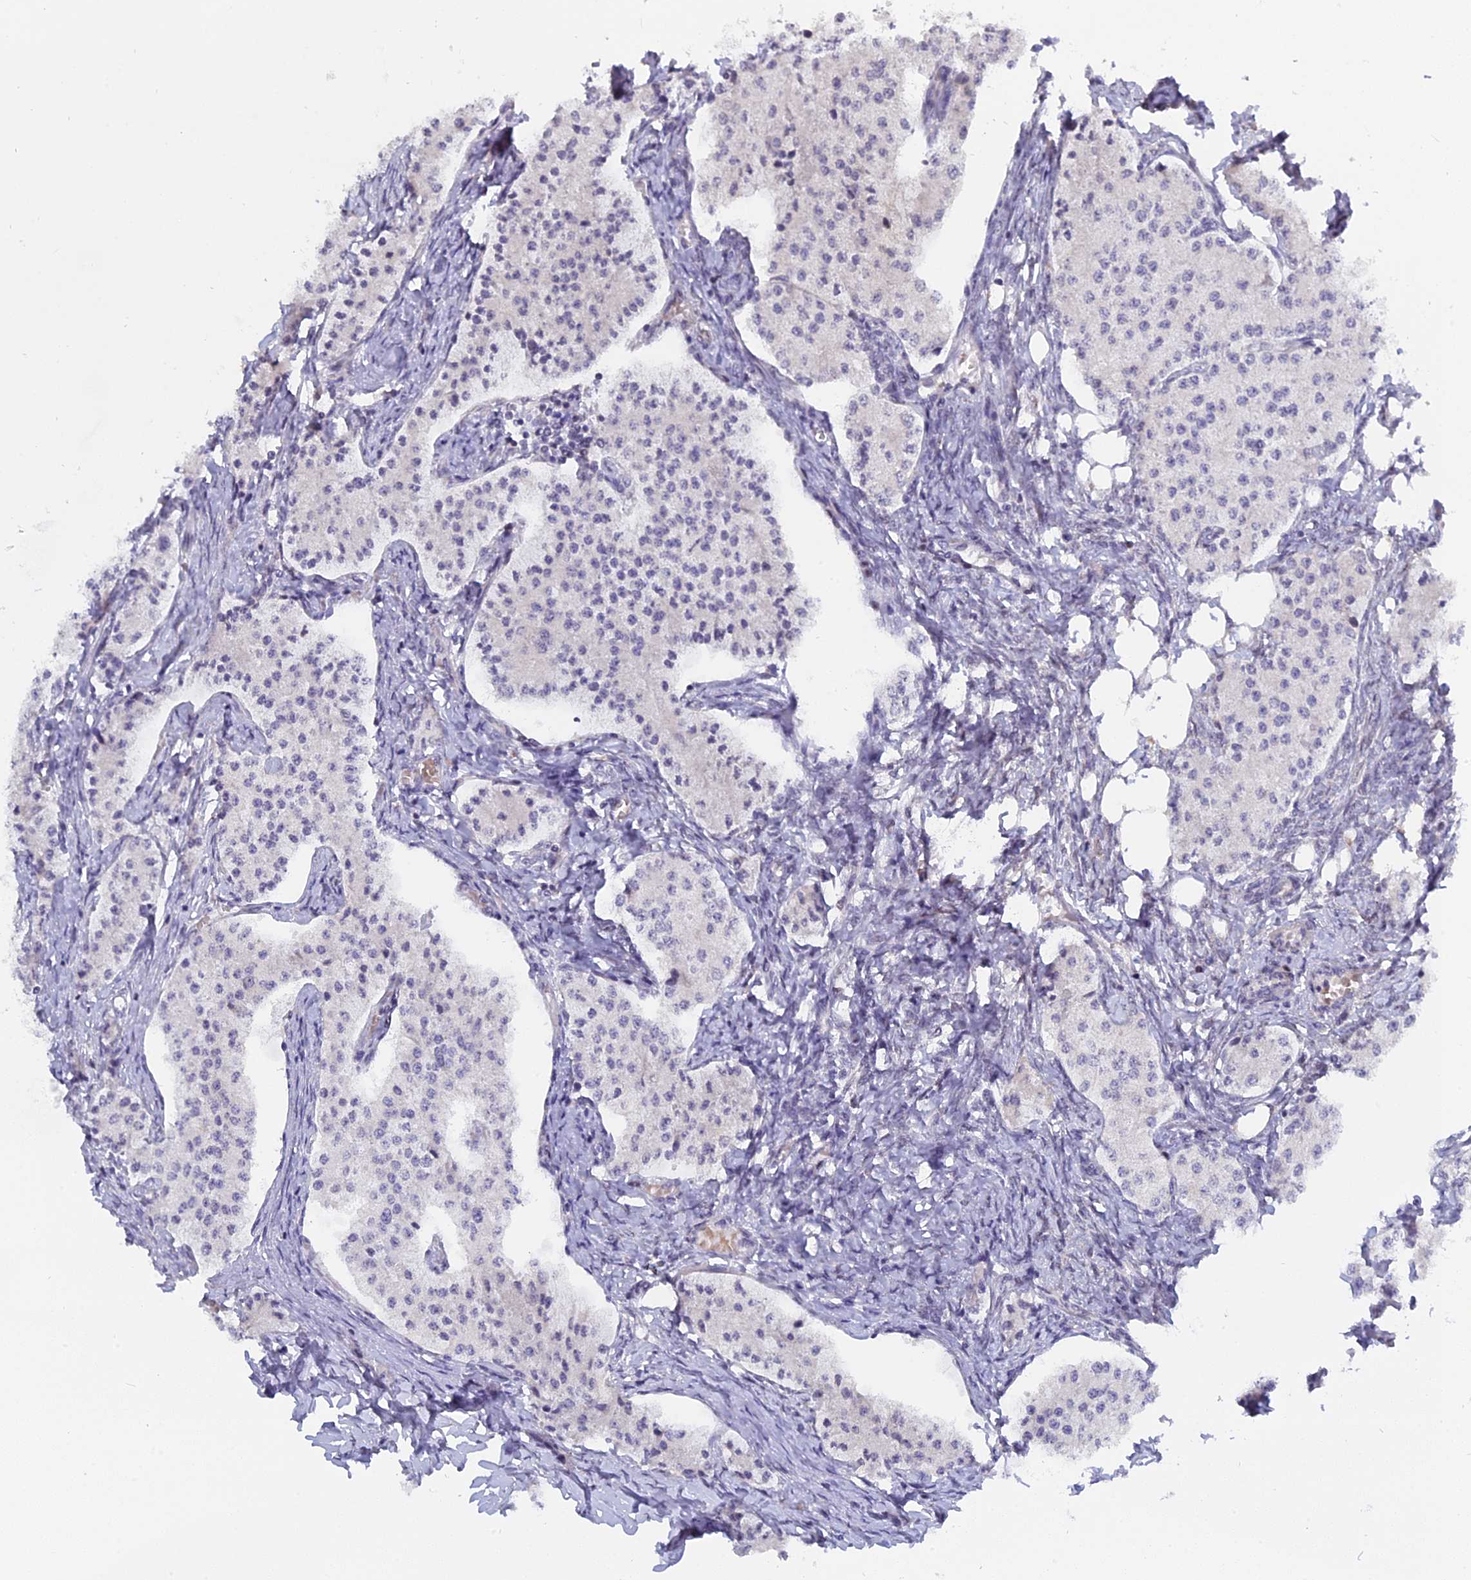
{"staining": {"intensity": "negative", "quantity": "none", "location": "none"}, "tissue": "carcinoid", "cell_type": "Tumor cells", "image_type": "cancer", "snomed": [{"axis": "morphology", "description": "Carcinoid, malignant, NOS"}, {"axis": "topography", "description": "Colon"}], "caption": "The histopathology image demonstrates no significant positivity in tumor cells of malignant carcinoid. Nuclei are stained in blue.", "gene": "PYGO1", "patient": {"sex": "female", "age": 52}}